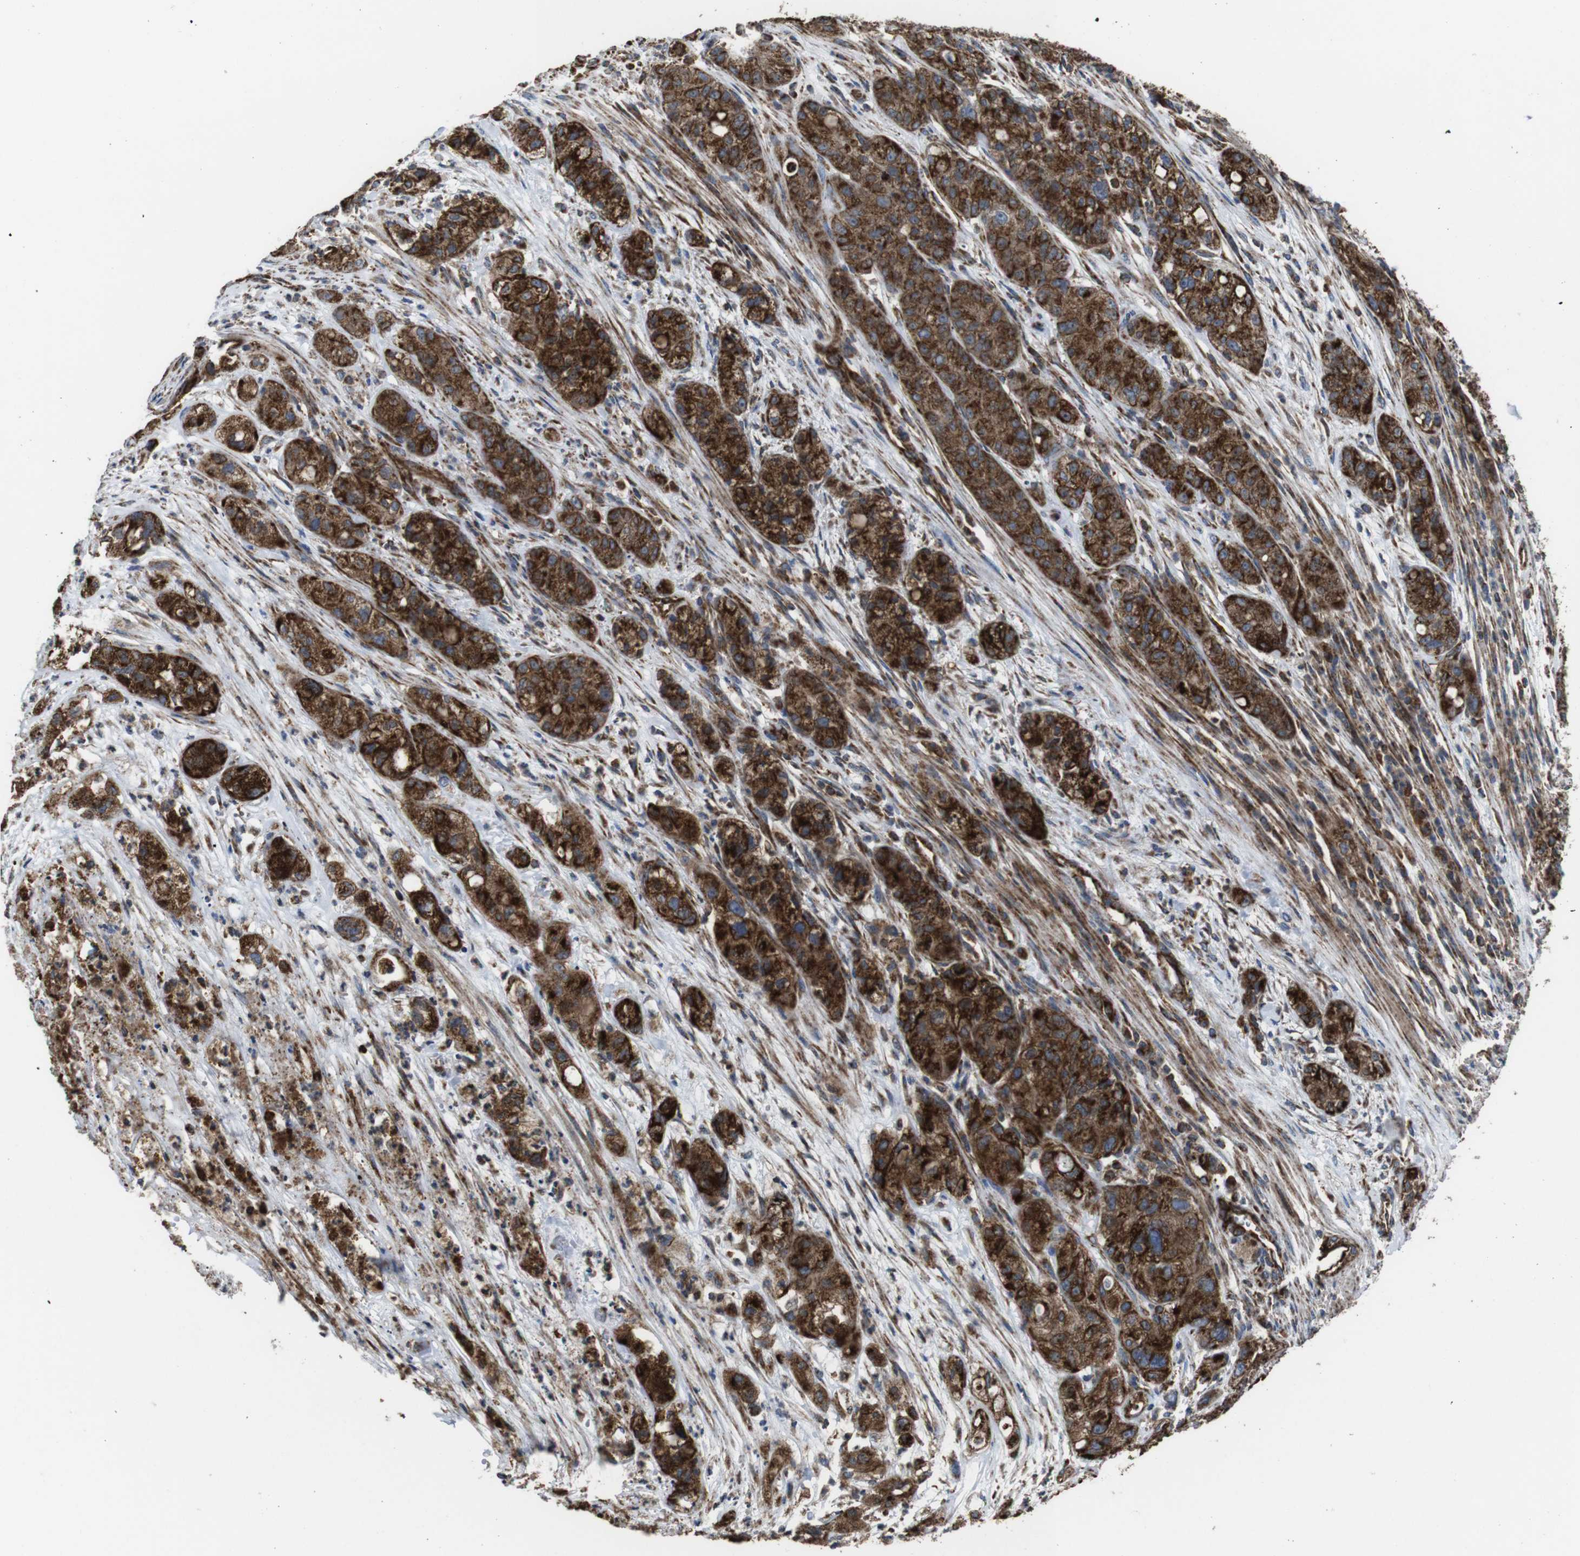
{"staining": {"intensity": "strong", "quantity": ">75%", "location": "cytoplasmic/membranous"}, "tissue": "pancreatic cancer", "cell_type": "Tumor cells", "image_type": "cancer", "snomed": [{"axis": "morphology", "description": "Adenocarcinoma, NOS"}, {"axis": "topography", "description": "Pancreas"}], "caption": "DAB (3,3'-diaminobenzidine) immunohistochemical staining of adenocarcinoma (pancreatic) demonstrates strong cytoplasmic/membranous protein expression in approximately >75% of tumor cells. (brown staining indicates protein expression, while blue staining denotes nuclei).", "gene": "HK1", "patient": {"sex": "female", "age": 78}}